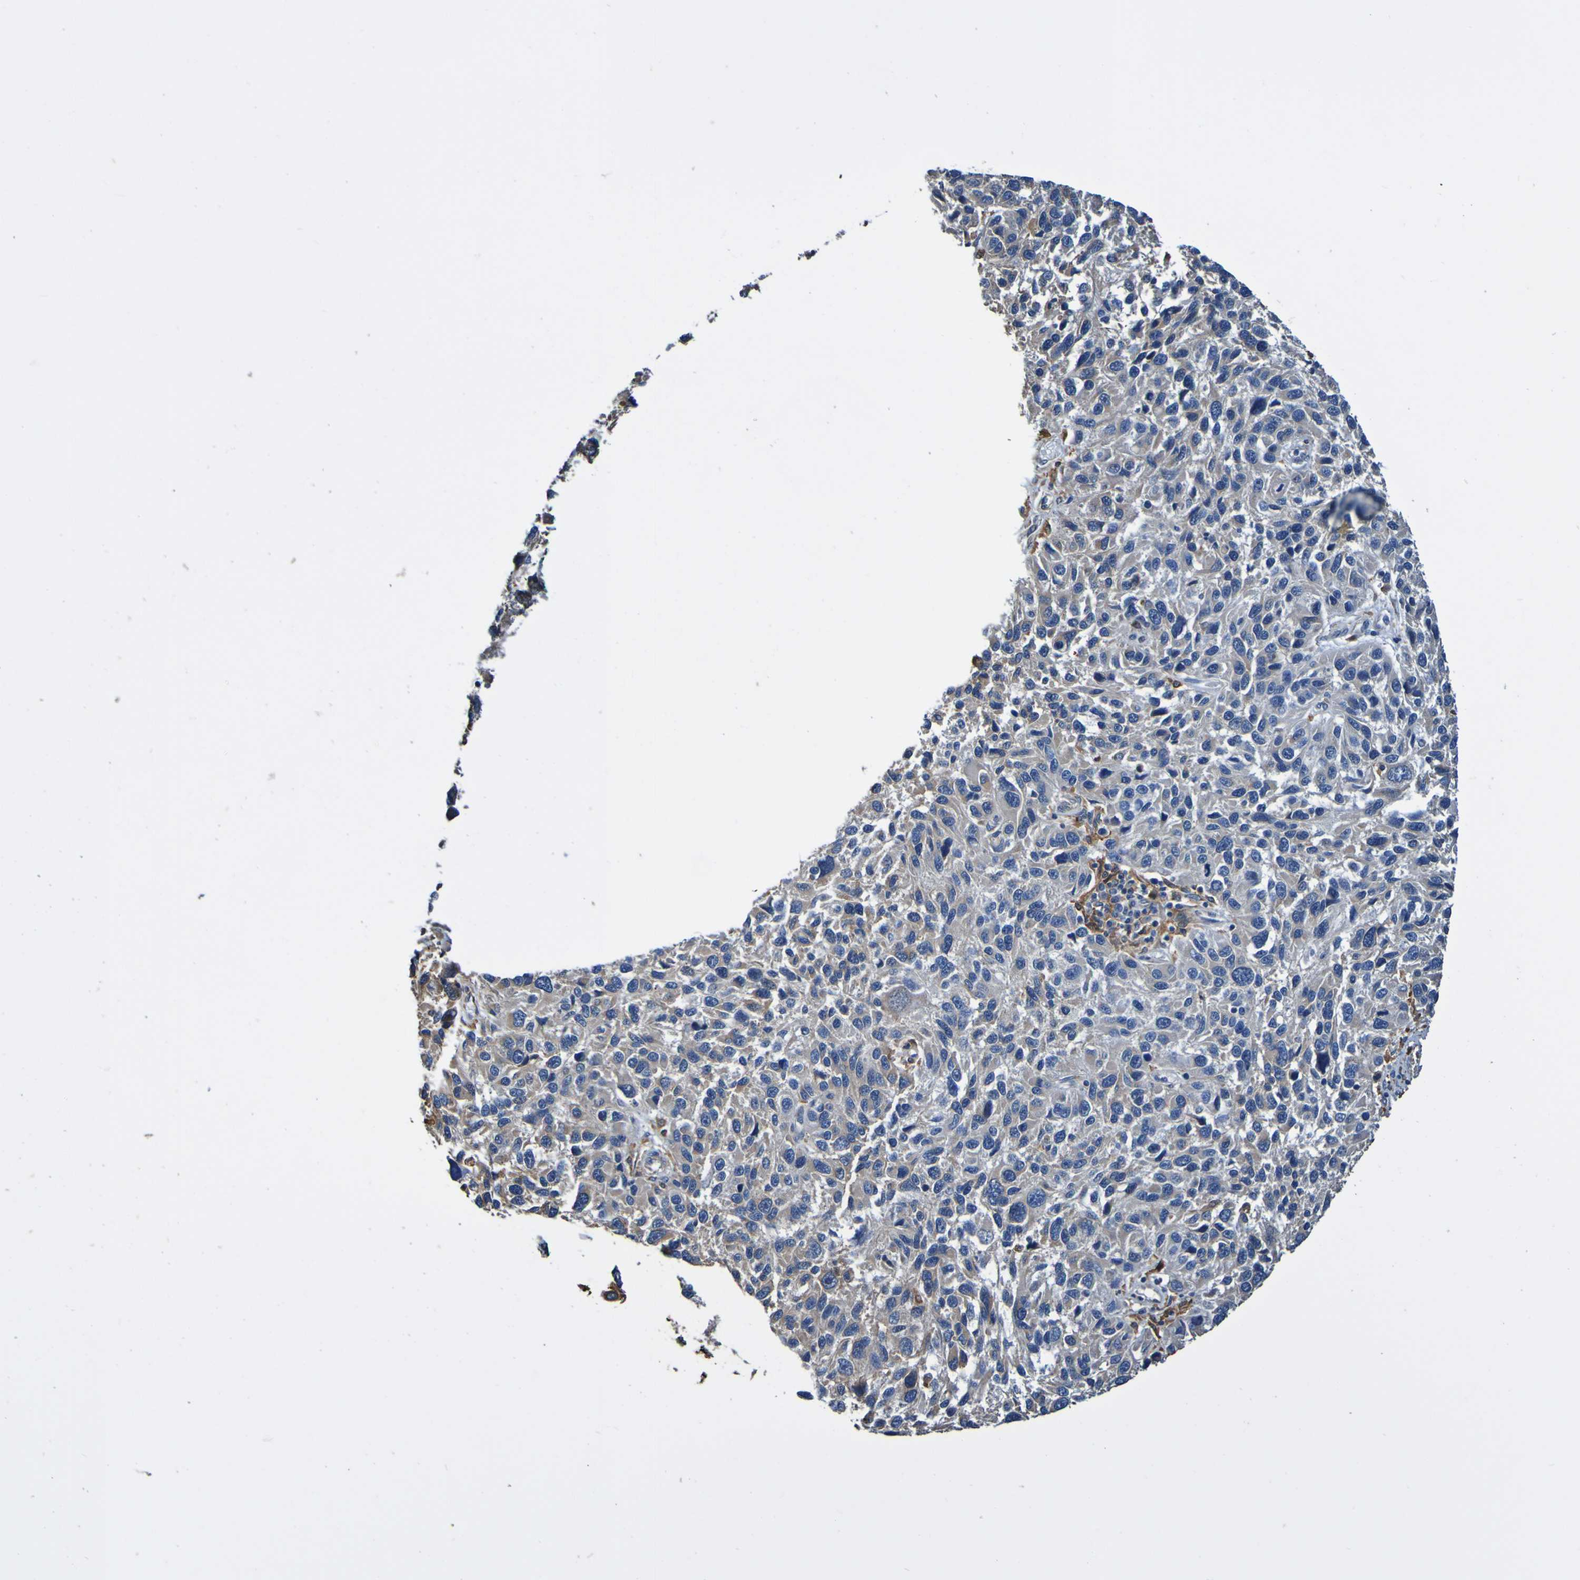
{"staining": {"intensity": "moderate", "quantity": ">75%", "location": "cytoplasmic/membranous"}, "tissue": "melanoma", "cell_type": "Tumor cells", "image_type": "cancer", "snomed": [{"axis": "morphology", "description": "Malignant melanoma, NOS"}, {"axis": "topography", "description": "Skin"}], "caption": "The micrograph reveals immunohistochemical staining of melanoma. There is moderate cytoplasmic/membranous positivity is identified in about >75% of tumor cells.", "gene": "METAP2", "patient": {"sex": "male", "age": 53}}